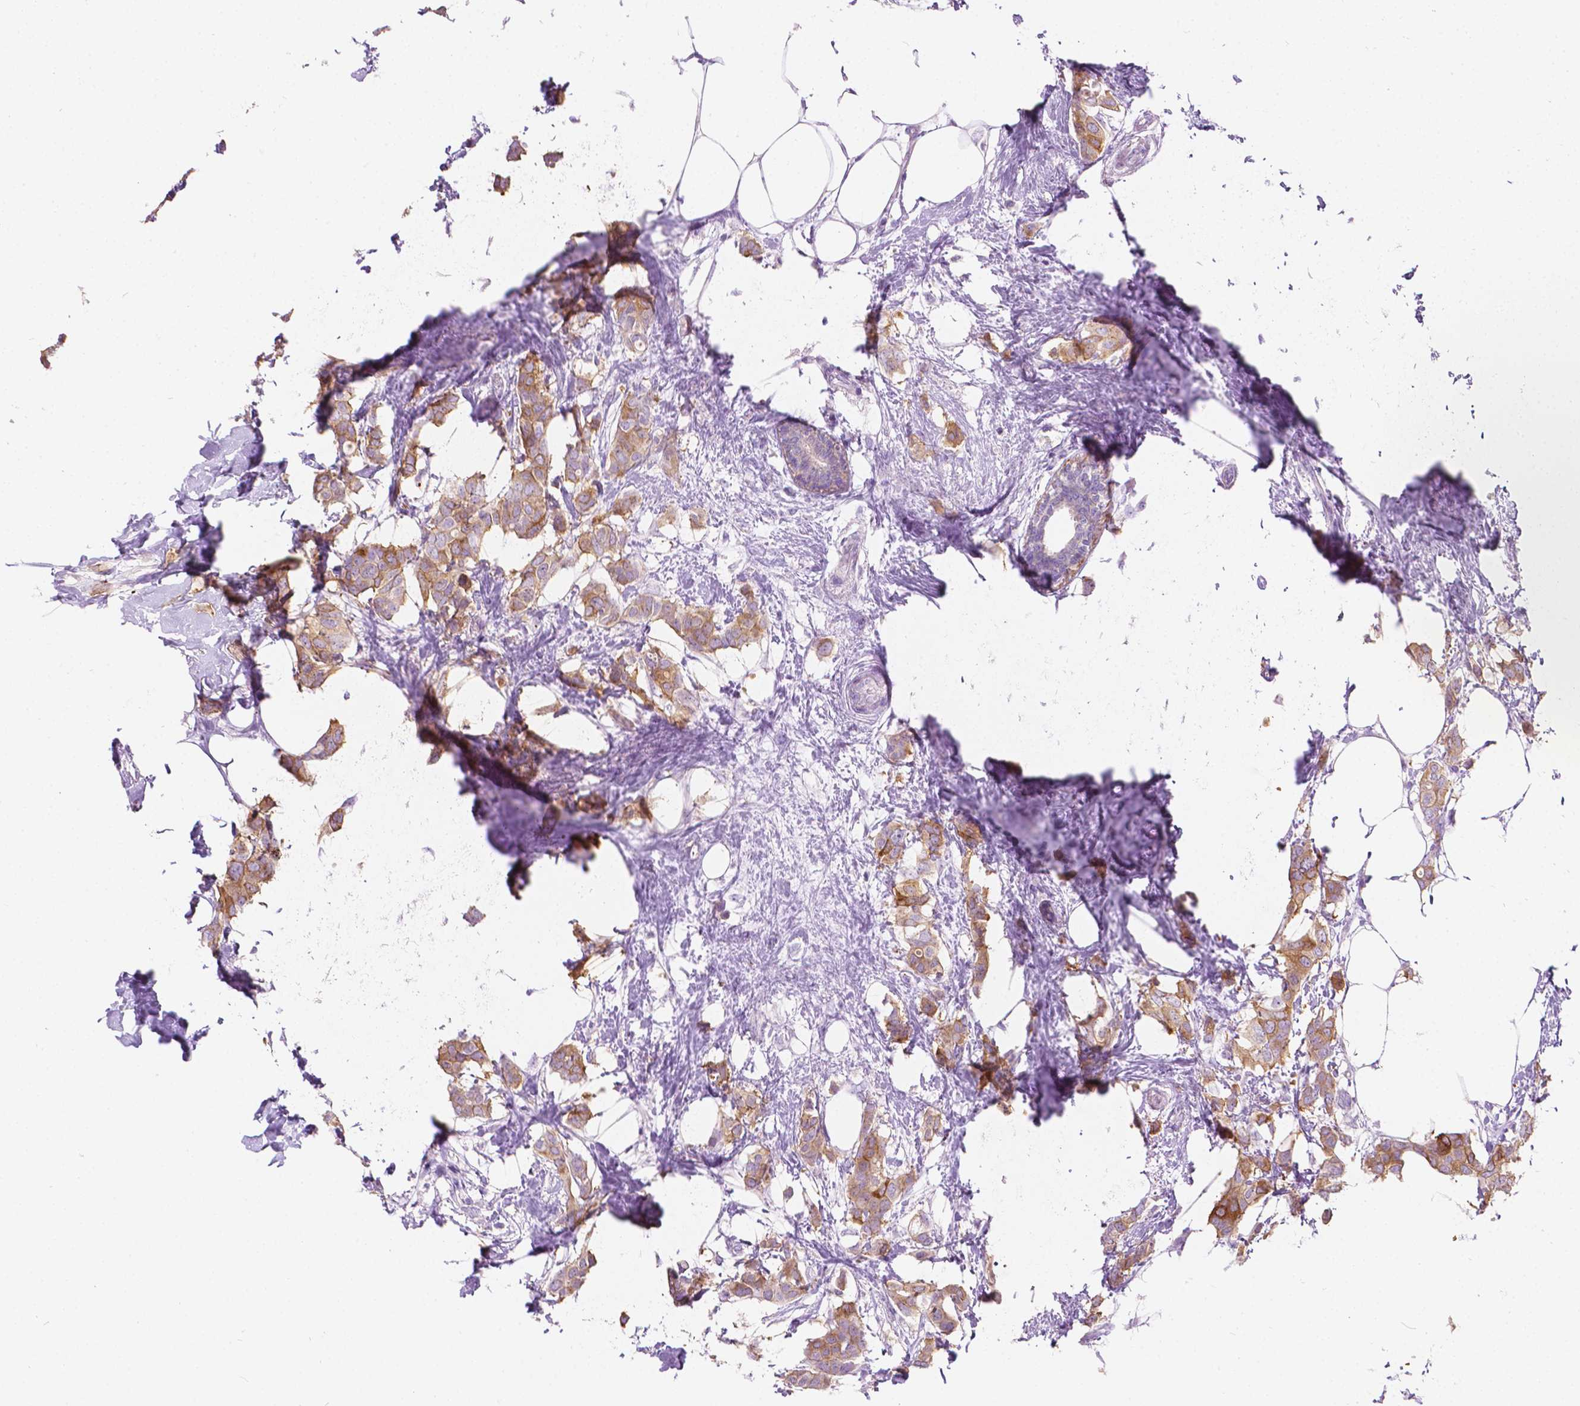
{"staining": {"intensity": "moderate", "quantity": ">75%", "location": "cytoplasmic/membranous"}, "tissue": "breast cancer", "cell_type": "Tumor cells", "image_type": "cancer", "snomed": [{"axis": "morphology", "description": "Duct carcinoma"}, {"axis": "topography", "description": "Breast"}], "caption": "Protein positivity by IHC demonstrates moderate cytoplasmic/membranous positivity in approximately >75% of tumor cells in breast cancer (invasive ductal carcinoma).", "gene": "NOS1AP", "patient": {"sex": "female", "age": 62}}